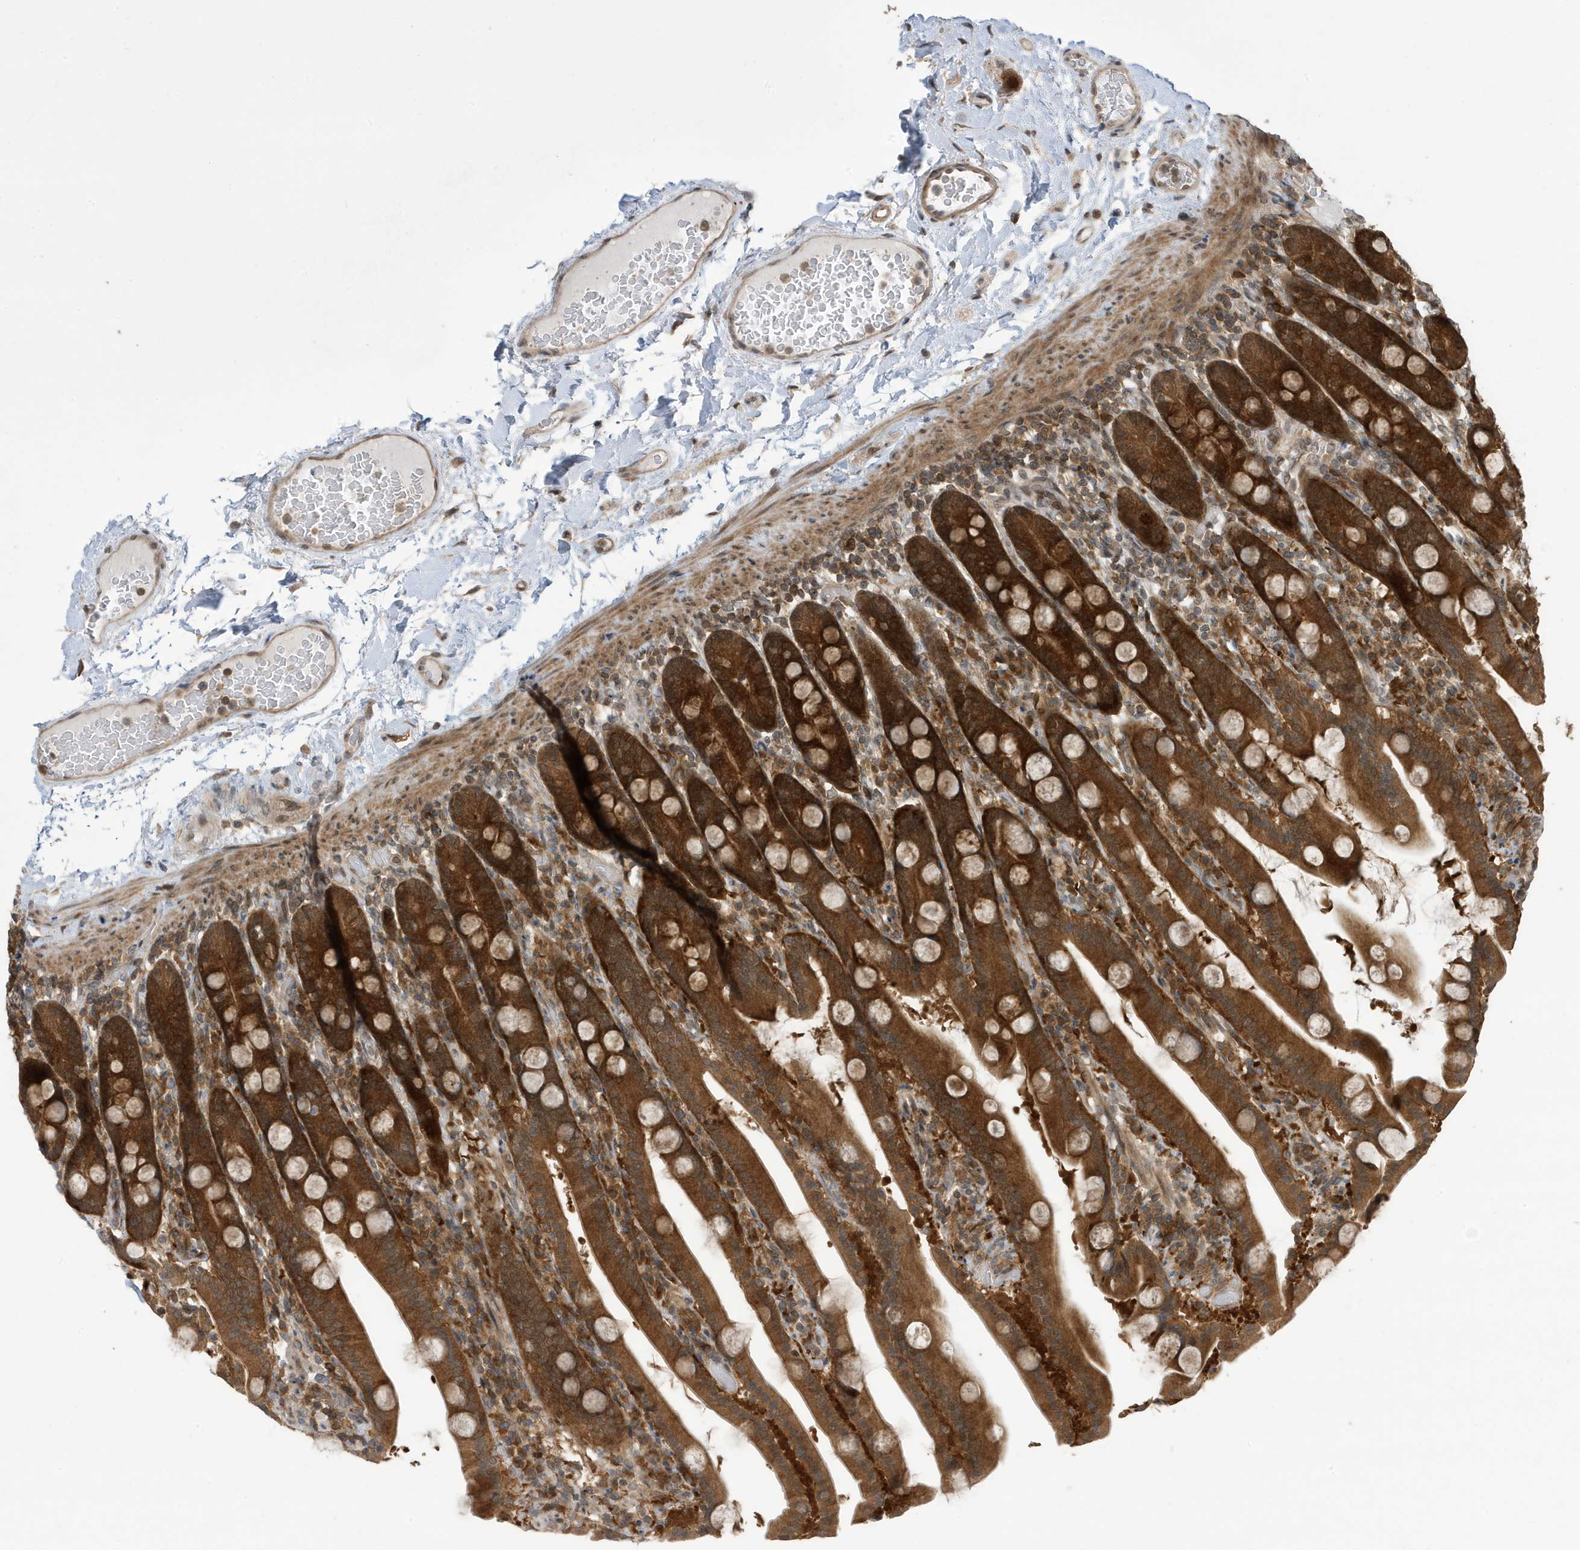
{"staining": {"intensity": "strong", "quantity": ">75%", "location": "cytoplasmic/membranous"}, "tissue": "duodenum", "cell_type": "Glandular cells", "image_type": "normal", "snomed": [{"axis": "morphology", "description": "Normal tissue, NOS"}, {"axis": "topography", "description": "Duodenum"}], "caption": "The immunohistochemical stain labels strong cytoplasmic/membranous staining in glandular cells of benign duodenum. The staining is performed using DAB (3,3'-diaminobenzidine) brown chromogen to label protein expression. The nuclei are counter-stained blue using hematoxylin.", "gene": "UBQLN1", "patient": {"sex": "male", "age": 55}}